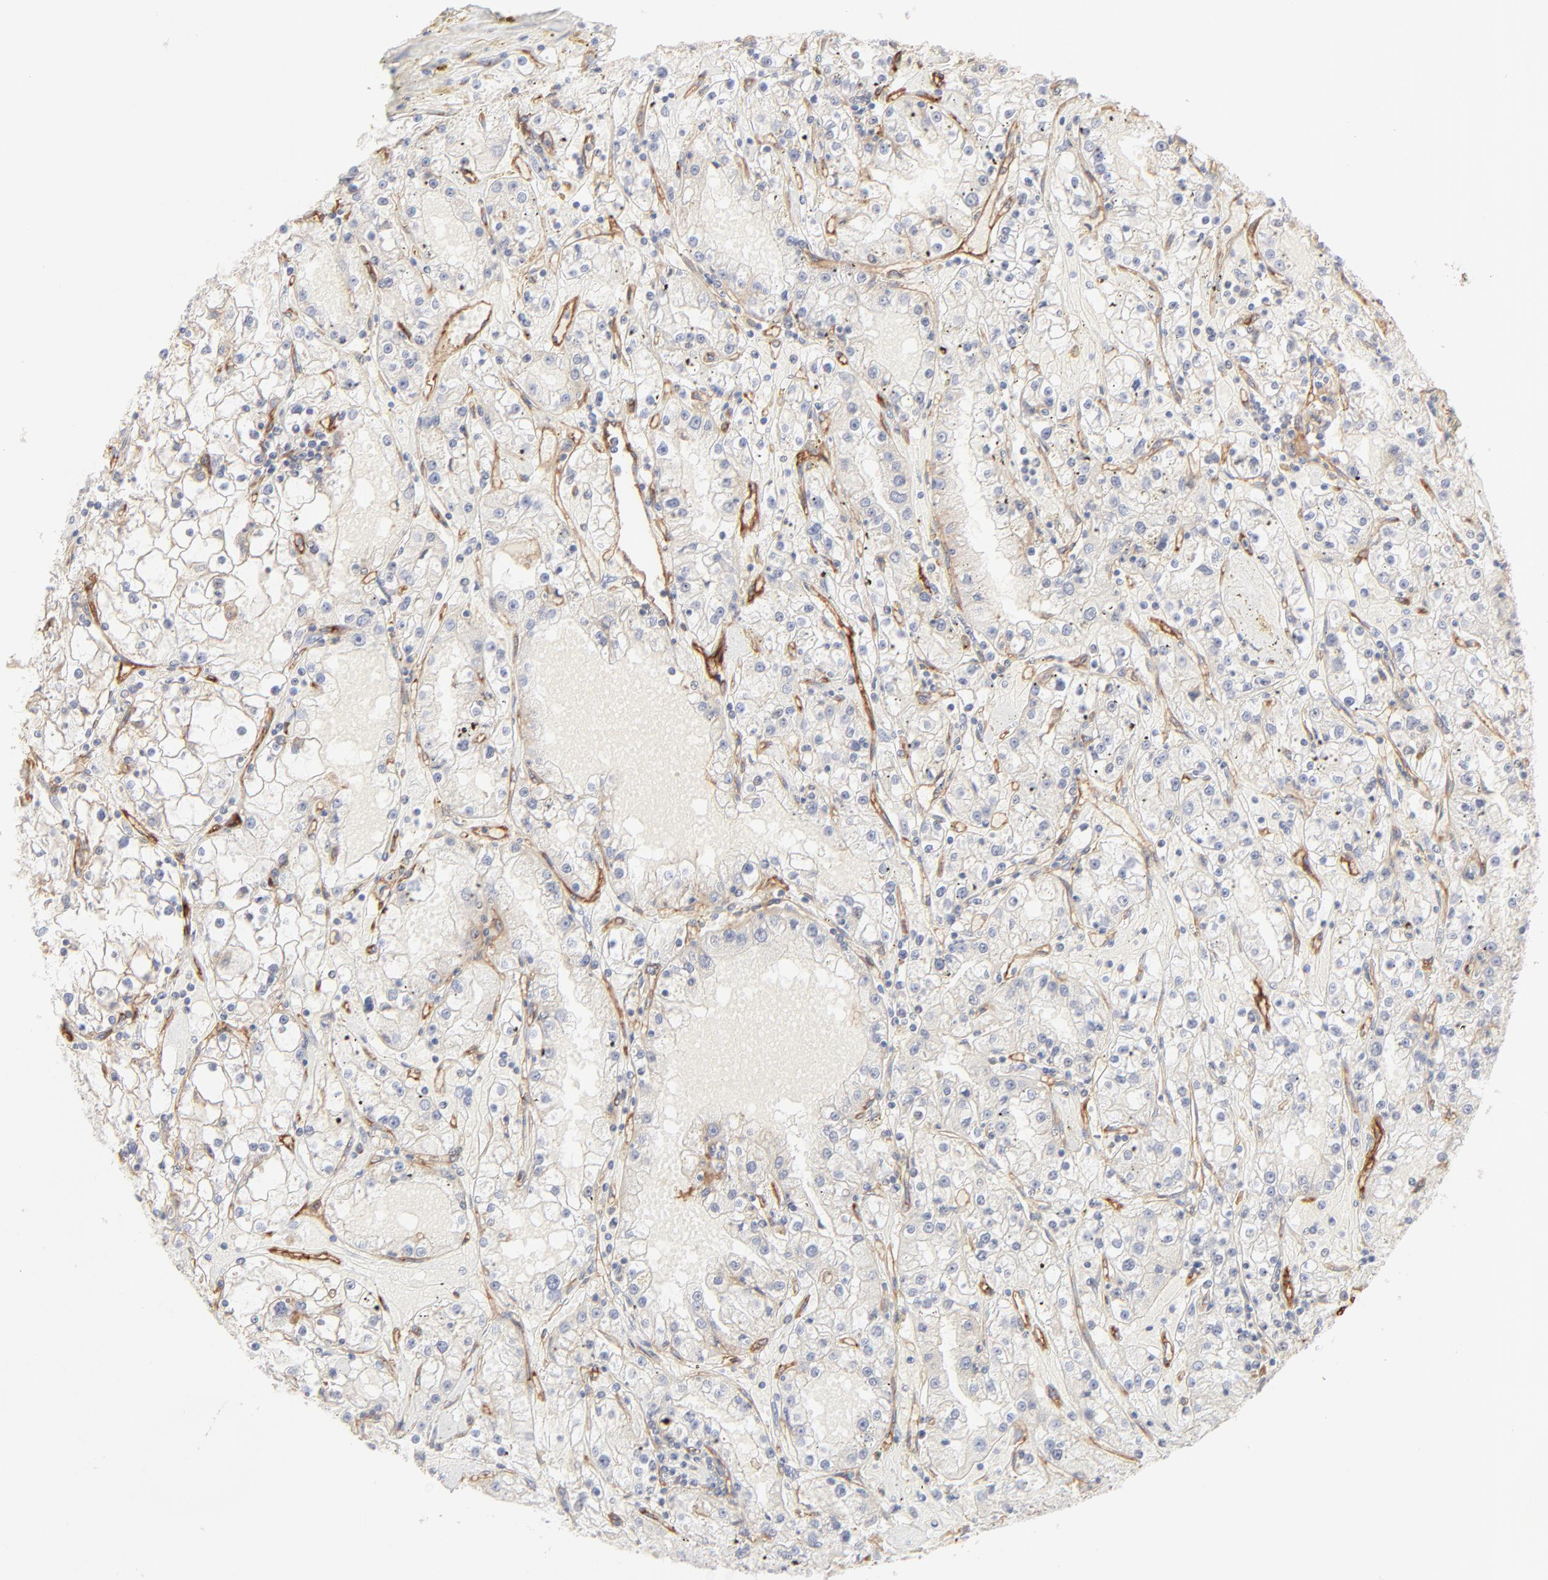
{"staining": {"intensity": "negative", "quantity": "none", "location": "none"}, "tissue": "renal cancer", "cell_type": "Tumor cells", "image_type": "cancer", "snomed": [{"axis": "morphology", "description": "Adenocarcinoma, NOS"}, {"axis": "topography", "description": "Kidney"}], "caption": "Protein analysis of renal adenocarcinoma shows no significant staining in tumor cells.", "gene": "ITGA5", "patient": {"sex": "male", "age": 56}}